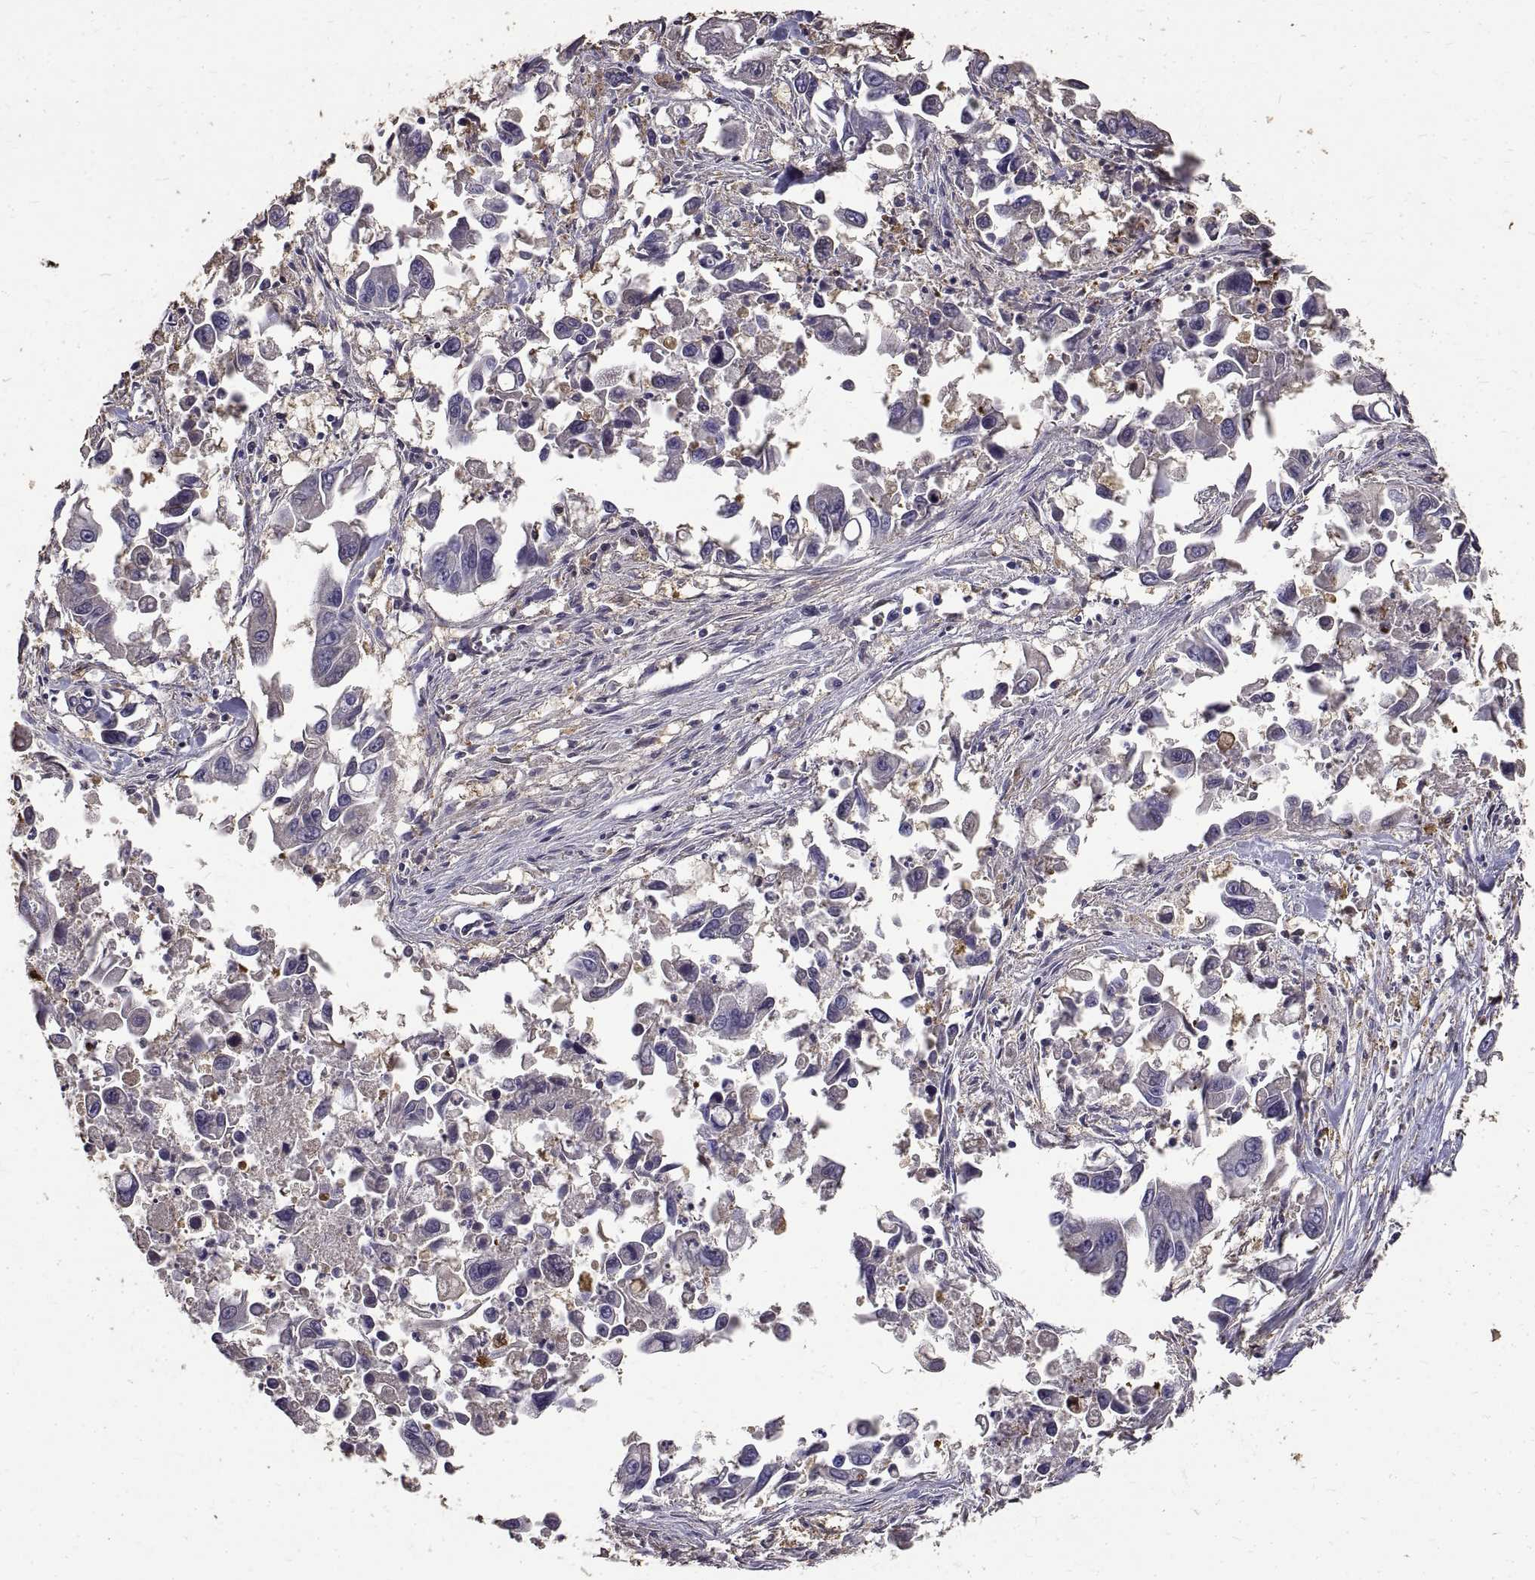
{"staining": {"intensity": "negative", "quantity": "none", "location": "none"}, "tissue": "pancreatic cancer", "cell_type": "Tumor cells", "image_type": "cancer", "snomed": [{"axis": "morphology", "description": "Adenocarcinoma, NOS"}, {"axis": "topography", "description": "Pancreas"}], "caption": "High power microscopy image of an IHC image of adenocarcinoma (pancreatic), revealing no significant positivity in tumor cells.", "gene": "PEA15", "patient": {"sex": "female", "age": 83}}